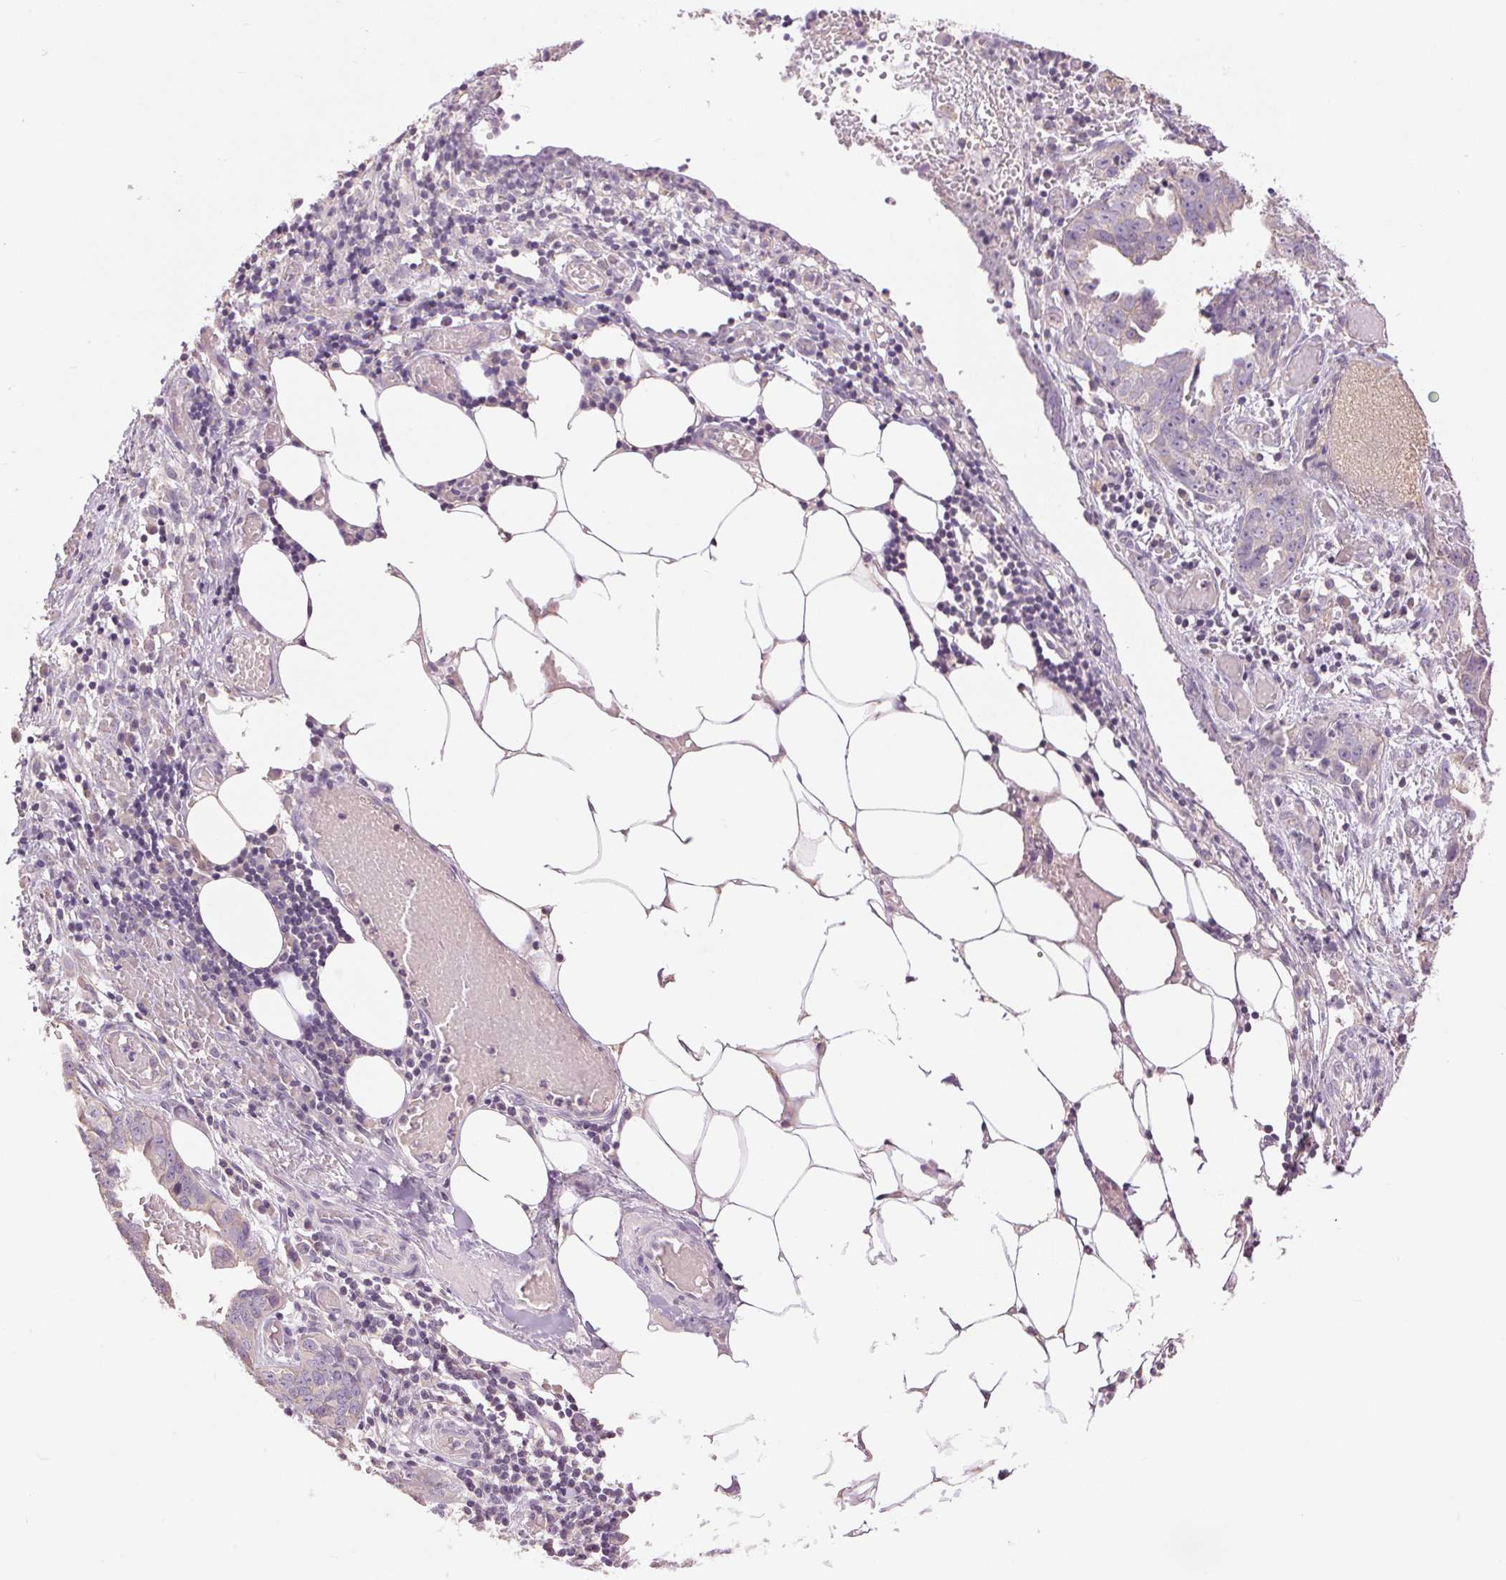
{"staining": {"intensity": "negative", "quantity": "none", "location": "none"}, "tissue": "ovarian cancer", "cell_type": "Tumor cells", "image_type": "cancer", "snomed": [{"axis": "morphology", "description": "Cystadenocarcinoma, serous, NOS"}, {"axis": "topography", "description": "Ovary"}], "caption": "Tumor cells are negative for protein expression in human ovarian cancer (serous cystadenocarcinoma).", "gene": "FXYD4", "patient": {"sex": "female", "age": 75}}